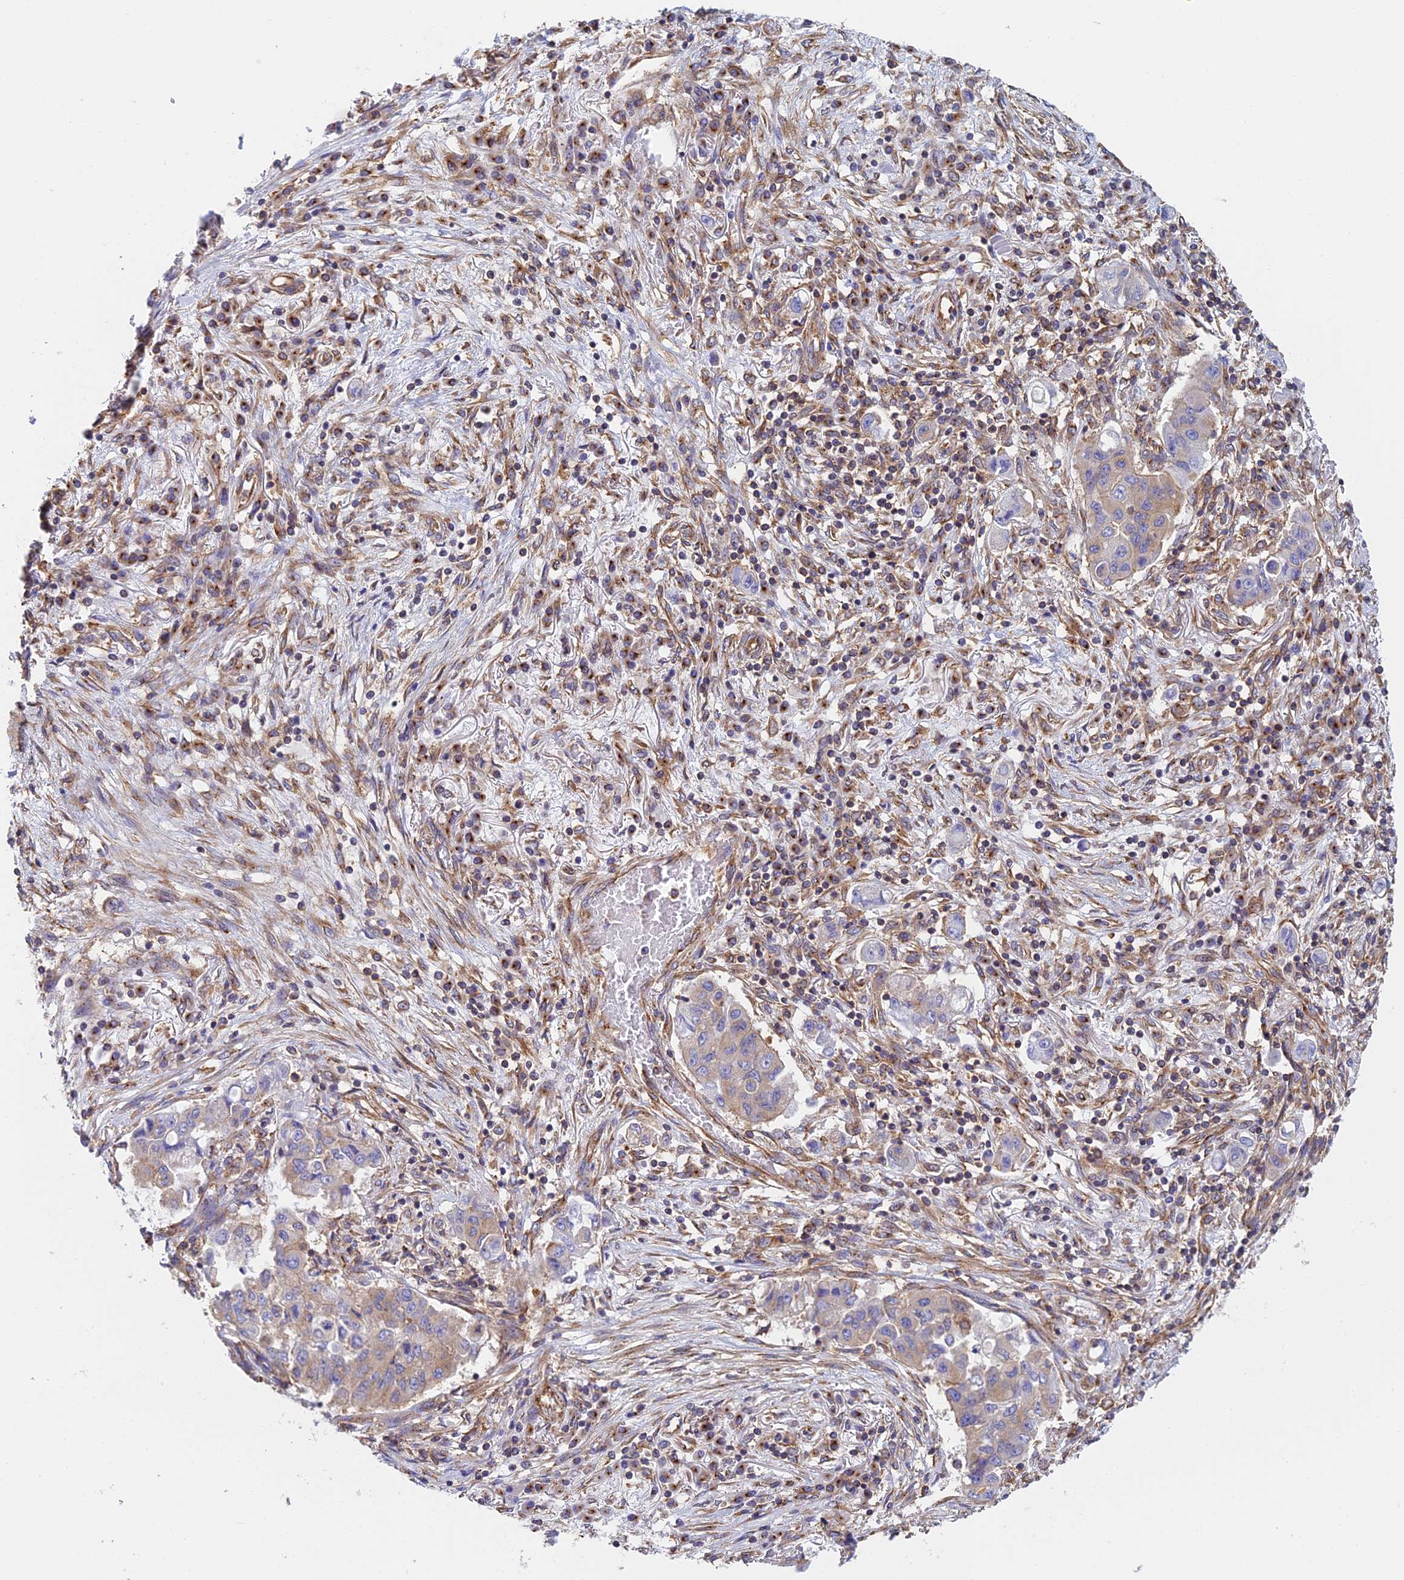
{"staining": {"intensity": "weak", "quantity": "25%-75%", "location": "cytoplasmic/membranous"}, "tissue": "lung cancer", "cell_type": "Tumor cells", "image_type": "cancer", "snomed": [{"axis": "morphology", "description": "Squamous cell carcinoma, NOS"}, {"axis": "topography", "description": "Lung"}], "caption": "A histopathology image of lung cancer stained for a protein exhibits weak cytoplasmic/membranous brown staining in tumor cells.", "gene": "DCTN2", "patient": {"sex": "male", "age": 74}}